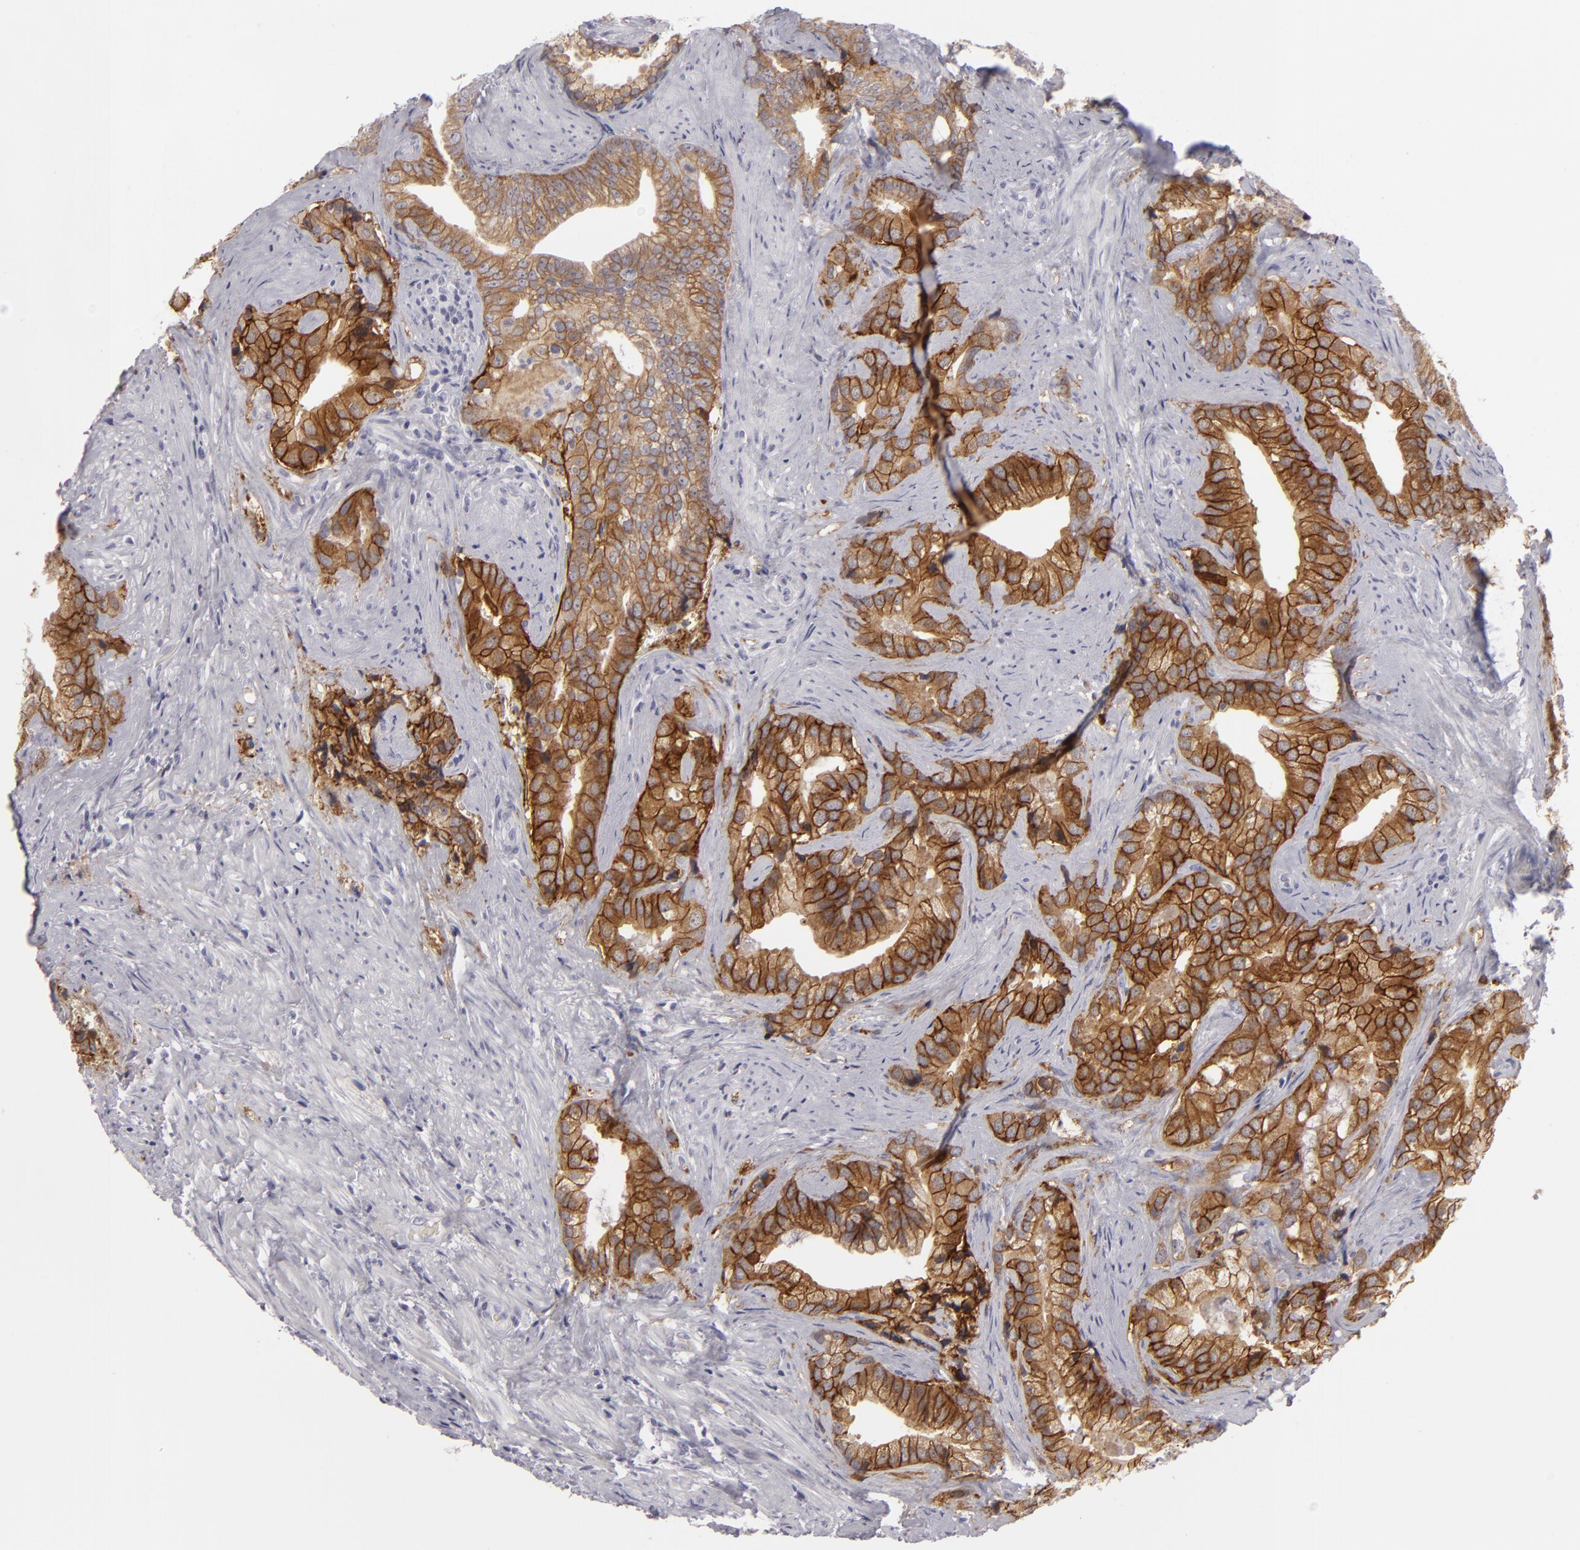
{"staining": {"intensity": "strong", "quantity": ">75%", "location": "cytoplasmic/membranous"}, "tissue": "prostate cancer", "cell_type": "Tumor cells", "image_type": "cancer", "snomed": [{"axis": "morphology", "description": "Adenocarcinoma, Low grade"}, {"axis": "topography", "description": "Prostate"}], "caption": "Protein expression analysis of prostate cancer (low-grade adenocarcinoma) exhibits strong cytoplasmic/membranous staining in about >75% of tumor cells. (Brightfield microscopy of DAB IHC at high magnification).", "gene": "JUP", "patient": {"sex": "male", "age": 71}}